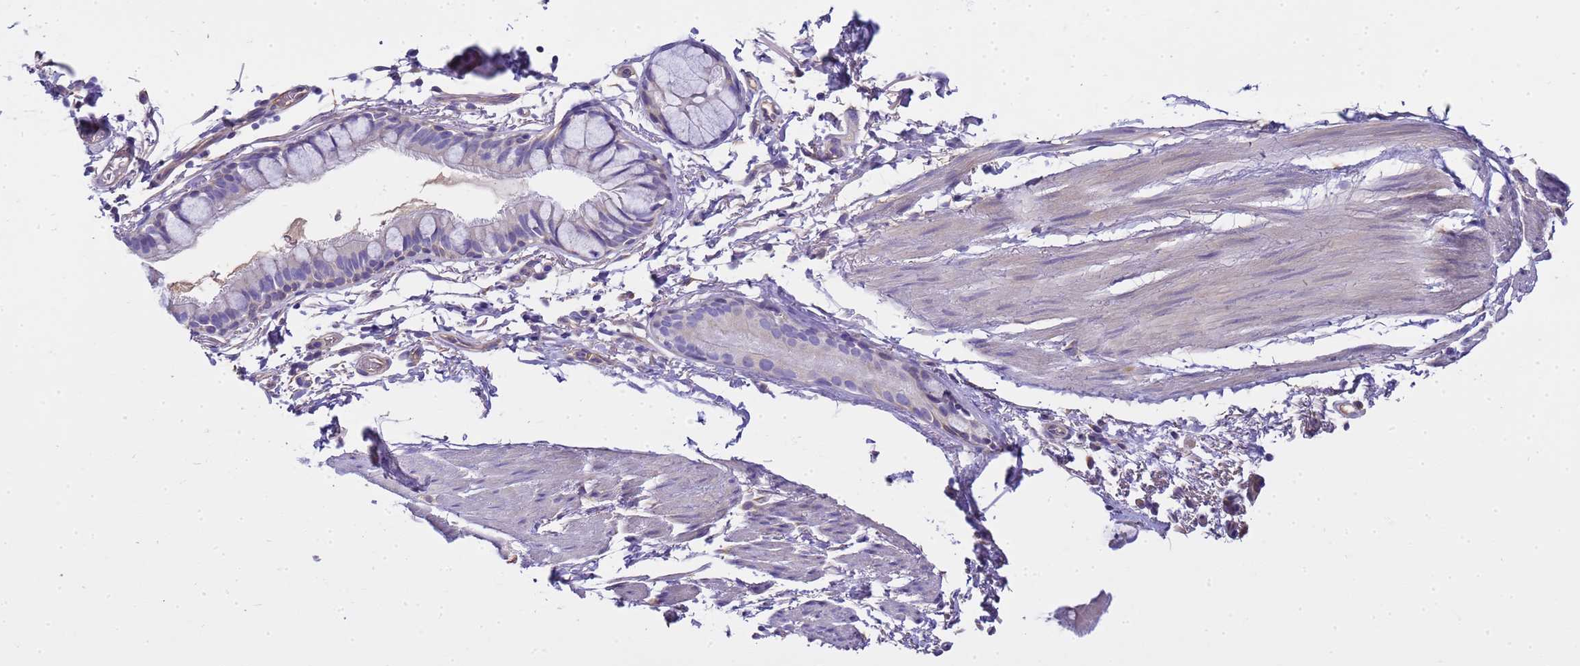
{"staining": {"intensity": "weak", "quantity": "<25%", "location": "cytoplasmic/membranous"}, "tissue": "bronchus", "cell_type": "Respiratory epithelial cells", "image_type": "normal", "snomed": [{"axis": "morphology", "description": "Normal tissue, NOS"}, {"axis": "topography", "description": "Cartilage tissue"}], "caption": "High magnification brightfield microscopy of normal bronchus stained with DAB (brown) and counterstained with hematoxylin (blue): respiratory epithelial cells show no significant positivity. (DAB (3,3'-diaminobenzidine) immunohistochemistry with hematoxylin counter stain).", "gene": "RIPPLY2", "patient": {"sex": "male", "age": 63}}